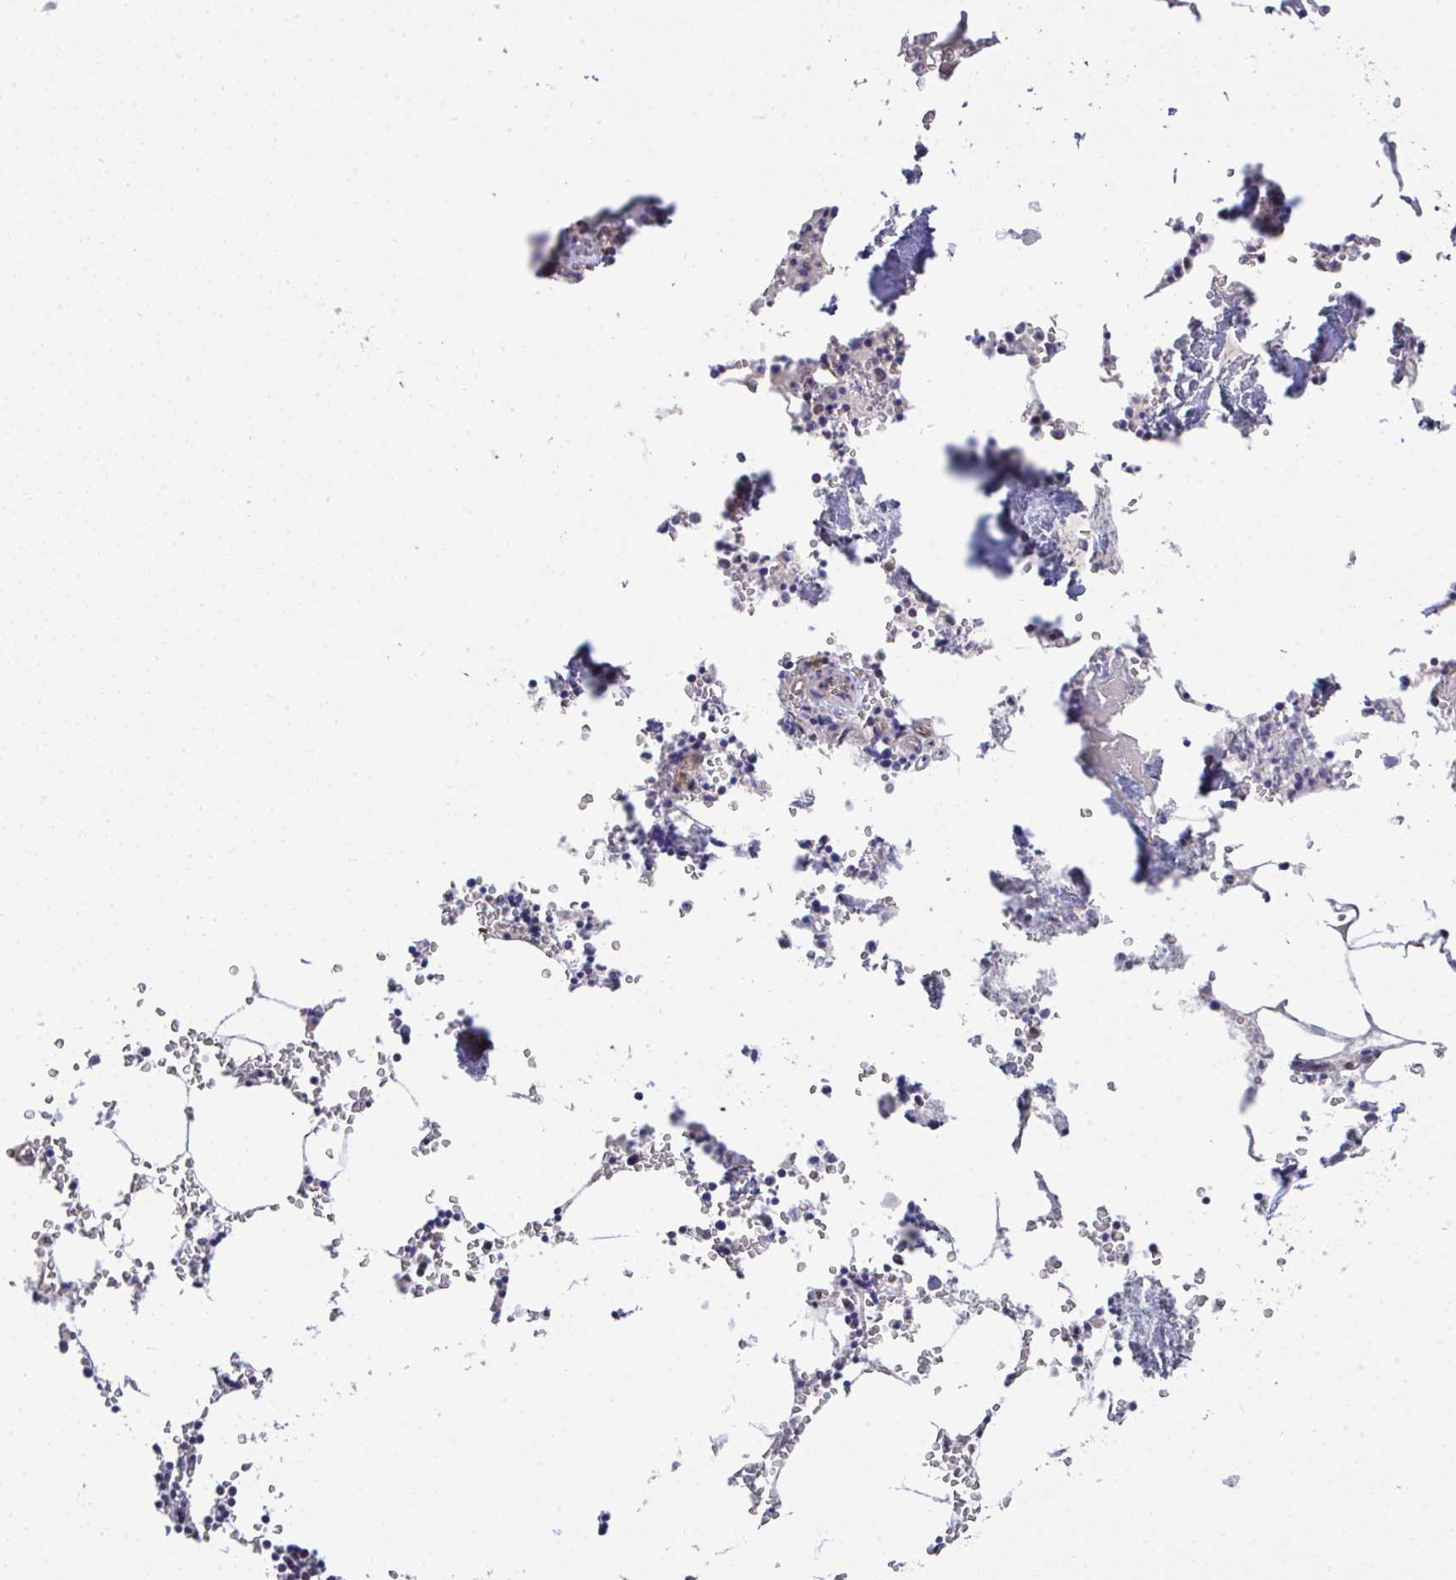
{"staining": {"intensity": "strong", "quantity": "<25%", "location": "cytoplasmic/membranous"}, "tissue": "bone marrow", "cell_type": "Hematopoietic cells", "image_type": "normal", "snomed": [{"axis": "morphology", "description": "Normal tissue, NOS"}, {"axis": "topography", "description": "Bone marrow"}], "caption": "High-magnification brightfield microscopy of unremarkable bone marrow stained with DAB (brown) and counterstained with hematoxylin (blue). hematopoietic cells exhibit strong cytoplasmic/membranous positivity is identified in about<25% of cells.", "gene": "C9orf64", "patient": {"sex": "male", "age": 54}}